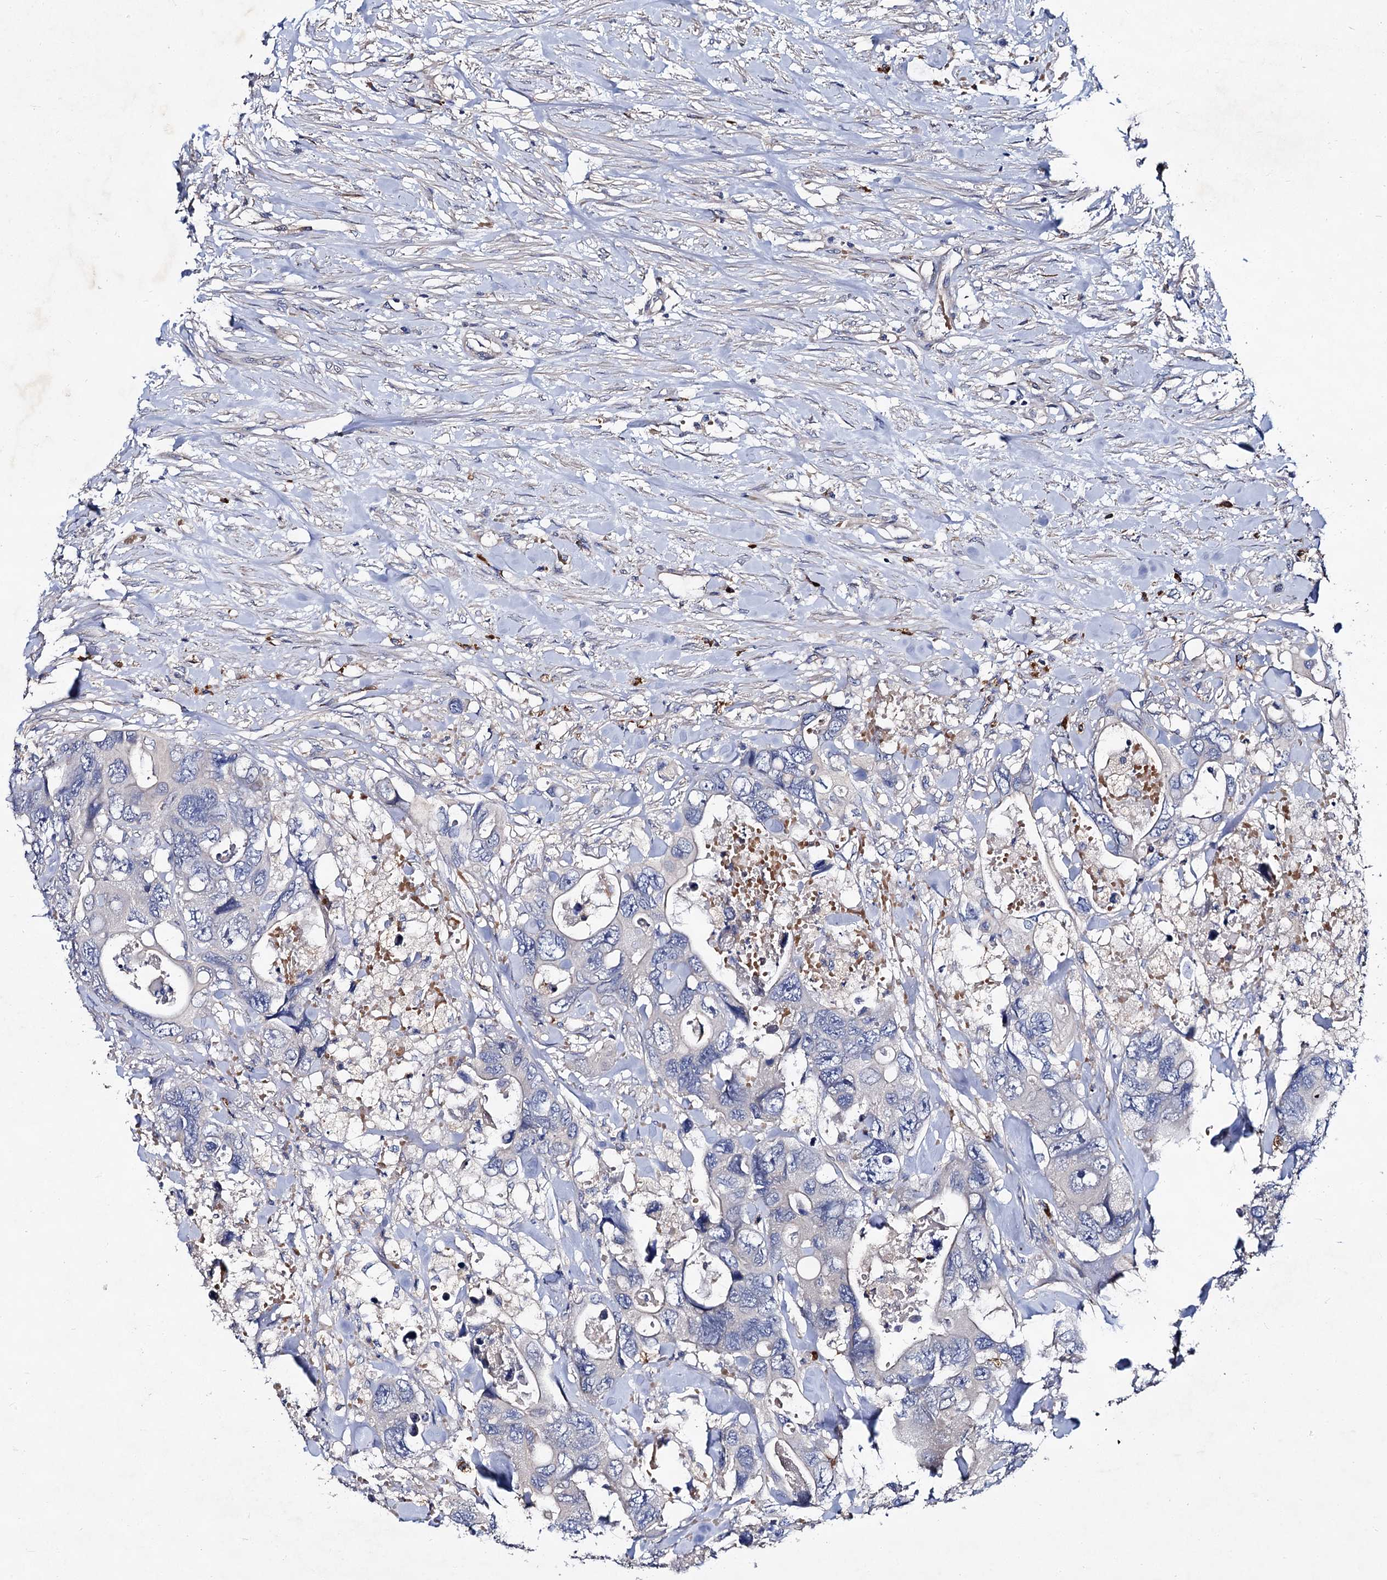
{"staining": {"intensity": "negative", "quantity": "none", "location": "none"}, "tissue": "colorectal cancer", "cell_type": "Tumor cells", "image_type": "cancer", "snomed": [{"axis": "morphology", "description": "Adenocarcinoma, NOS"}, {"axis": "topography", "description": "Rectum"}], "caption": "Adenocarcinoma (colorectal) was stained to show a protein in brown. There is no significant positivity in tumor cells.", "gene": "HVCN1", "patient": {"sex": "male", "age": 57}}